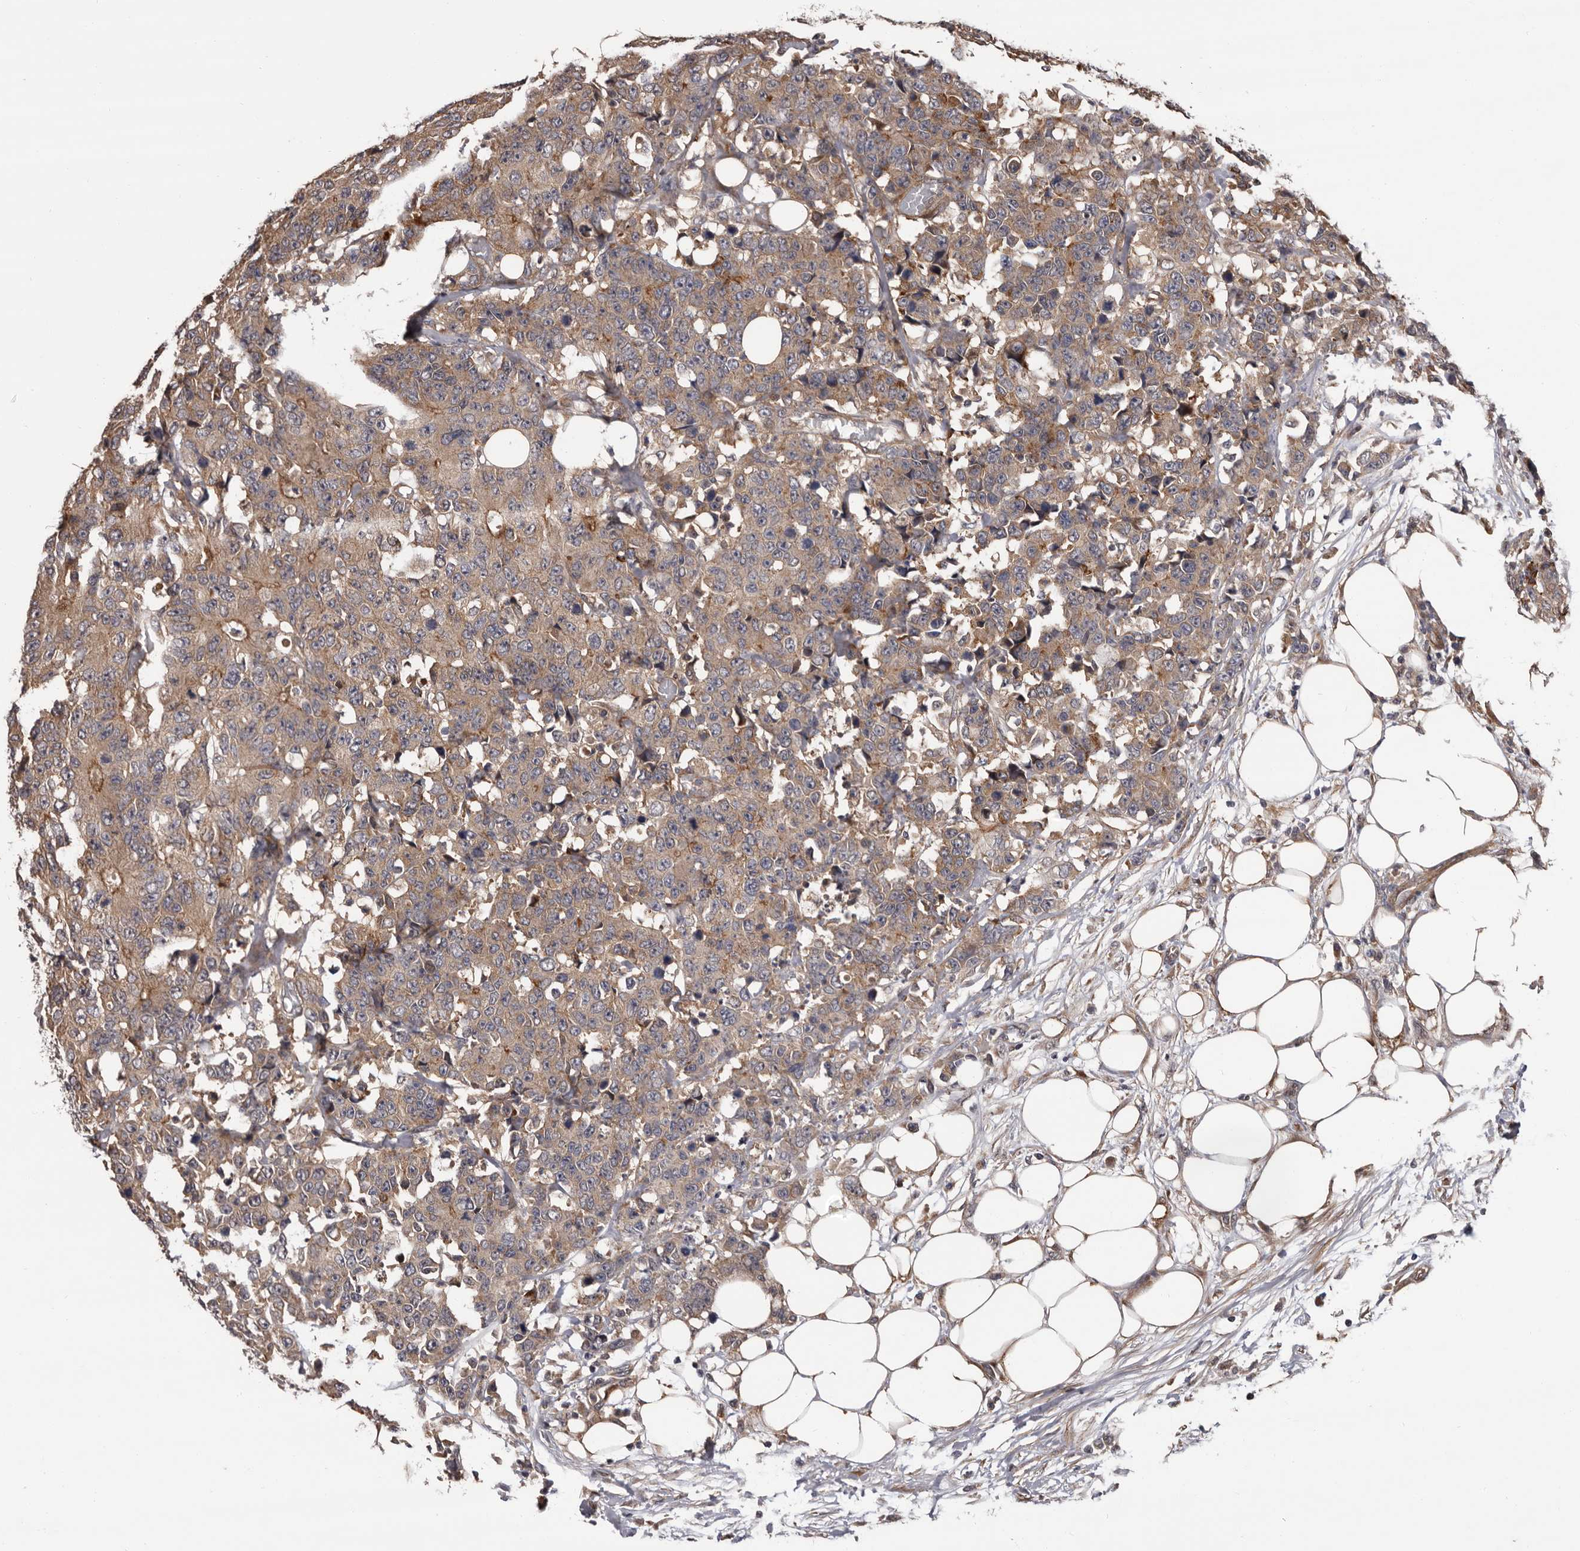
{"staining": {"intensity": "weak", "quantity": ">75%", "location": "cytoplasmic/membranous"}, "tissue": "colorectal cancer", "cell_type": "Tumor cells", "image_type": "cancer", "snomed": [{"axis": "morphology", "description": "Adenocarcinoma, NOS"}, {"axis": "topography", "description": "Colon"}], "caption": "Human colorectal cancer stained for a protein (brown) reveals weak cytoplasmic/membranous positive staining in approximately >75% of tumor cells.", "gene": "PRKD1", "patient": {"sex": "female", "age": 86}}